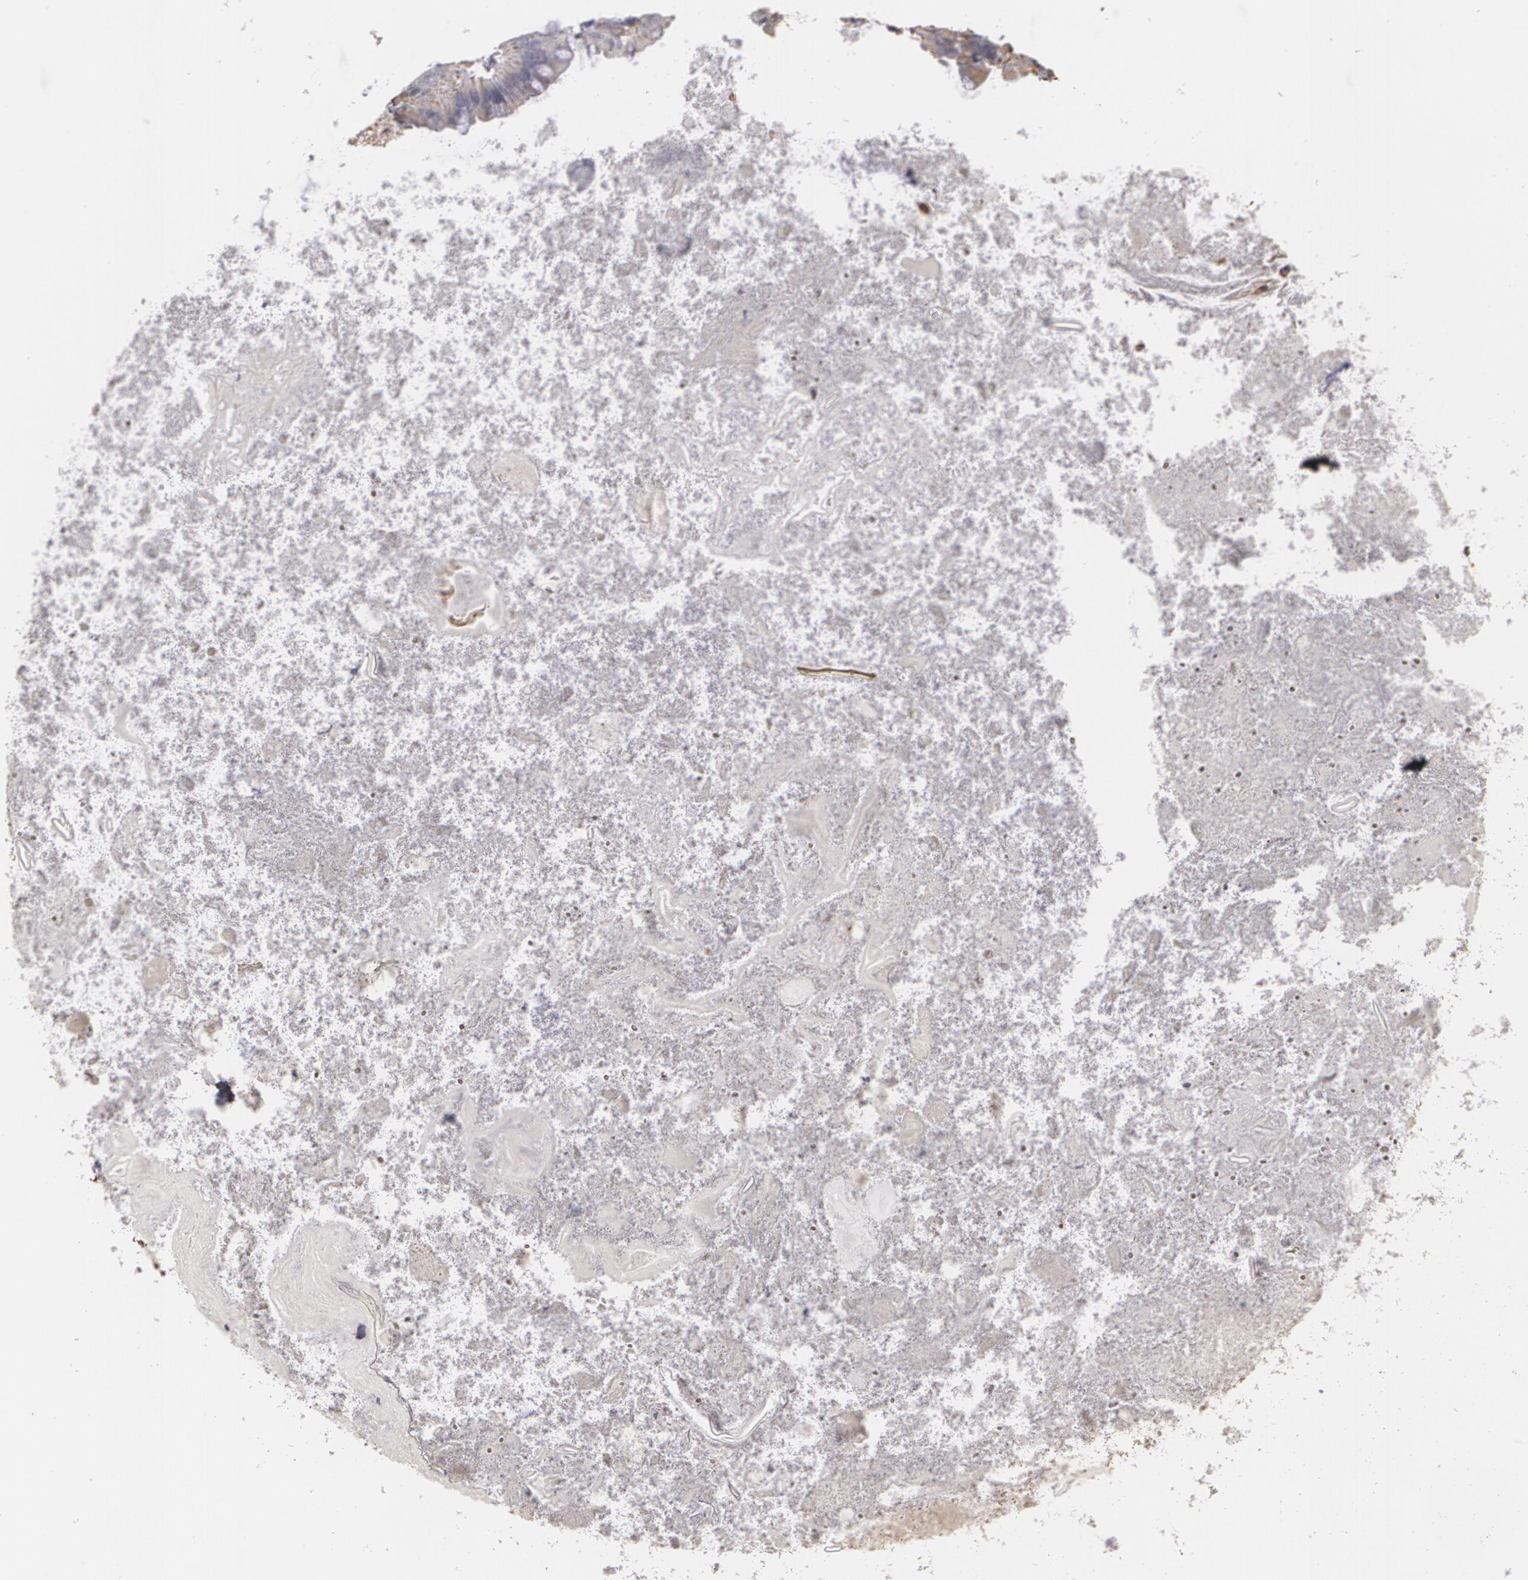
{"staining": {"intensity": "weak", "quantity": "25%-75%", "location": "cytoplasmic/membranous"}, "tissue": "appendix", "cell_type": "Glandular cells", "image_type": "normal", "snomed": [{"axis": "morphology", "description": "Normal tissue, NOS"}, {"axis": "topography", "description": "Appendix"}], "caption": "IHC (DAB (3,3'-diaminobenzidine)) staining of normal appendix shows weak cytoplasmic/membranous protein staining in approximately 25%-75% of glandular cells.", "gene": "CYB5R3", "patient": {"sex": "female", "age": 82}}